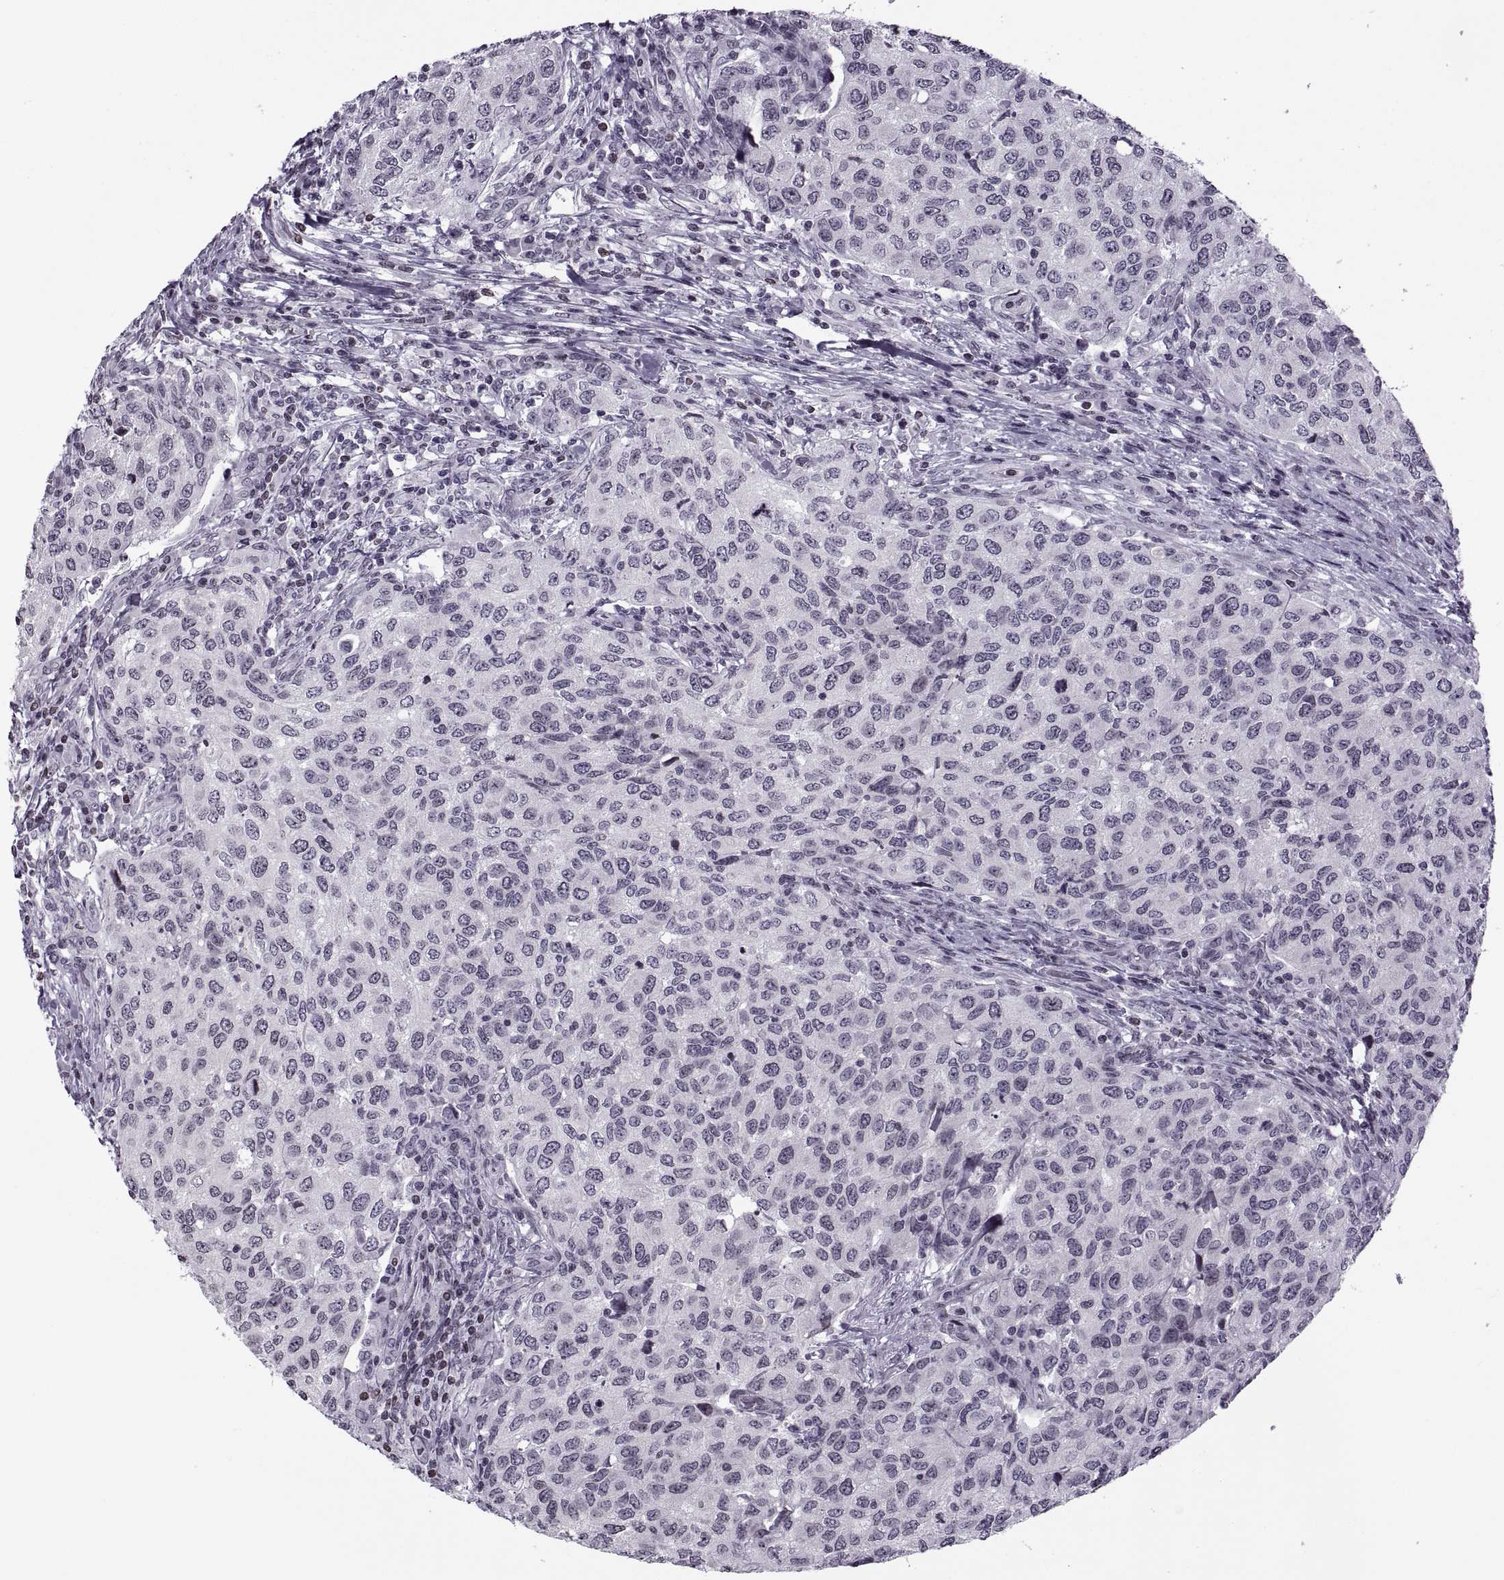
{"staining": {"intensity": "negative", "quantity": "none", "location": "none"}, "tissue": "urothelial cancer", "cell_type": "Tumor cells", "image_type": "cancer", "snomed": [{"axis": "morphology", "description": "Urothelial carcinoma, High grade"}, {"axis": "topography", "description": "Urinary bladder"}], "caption": "An image of human urothelial carcinoma (high-grade) is negative for staining in tumor cells. Nuclei are stained in blue.", "gene": "H1-8", "patient": {"sex": "female", "age": 78}}